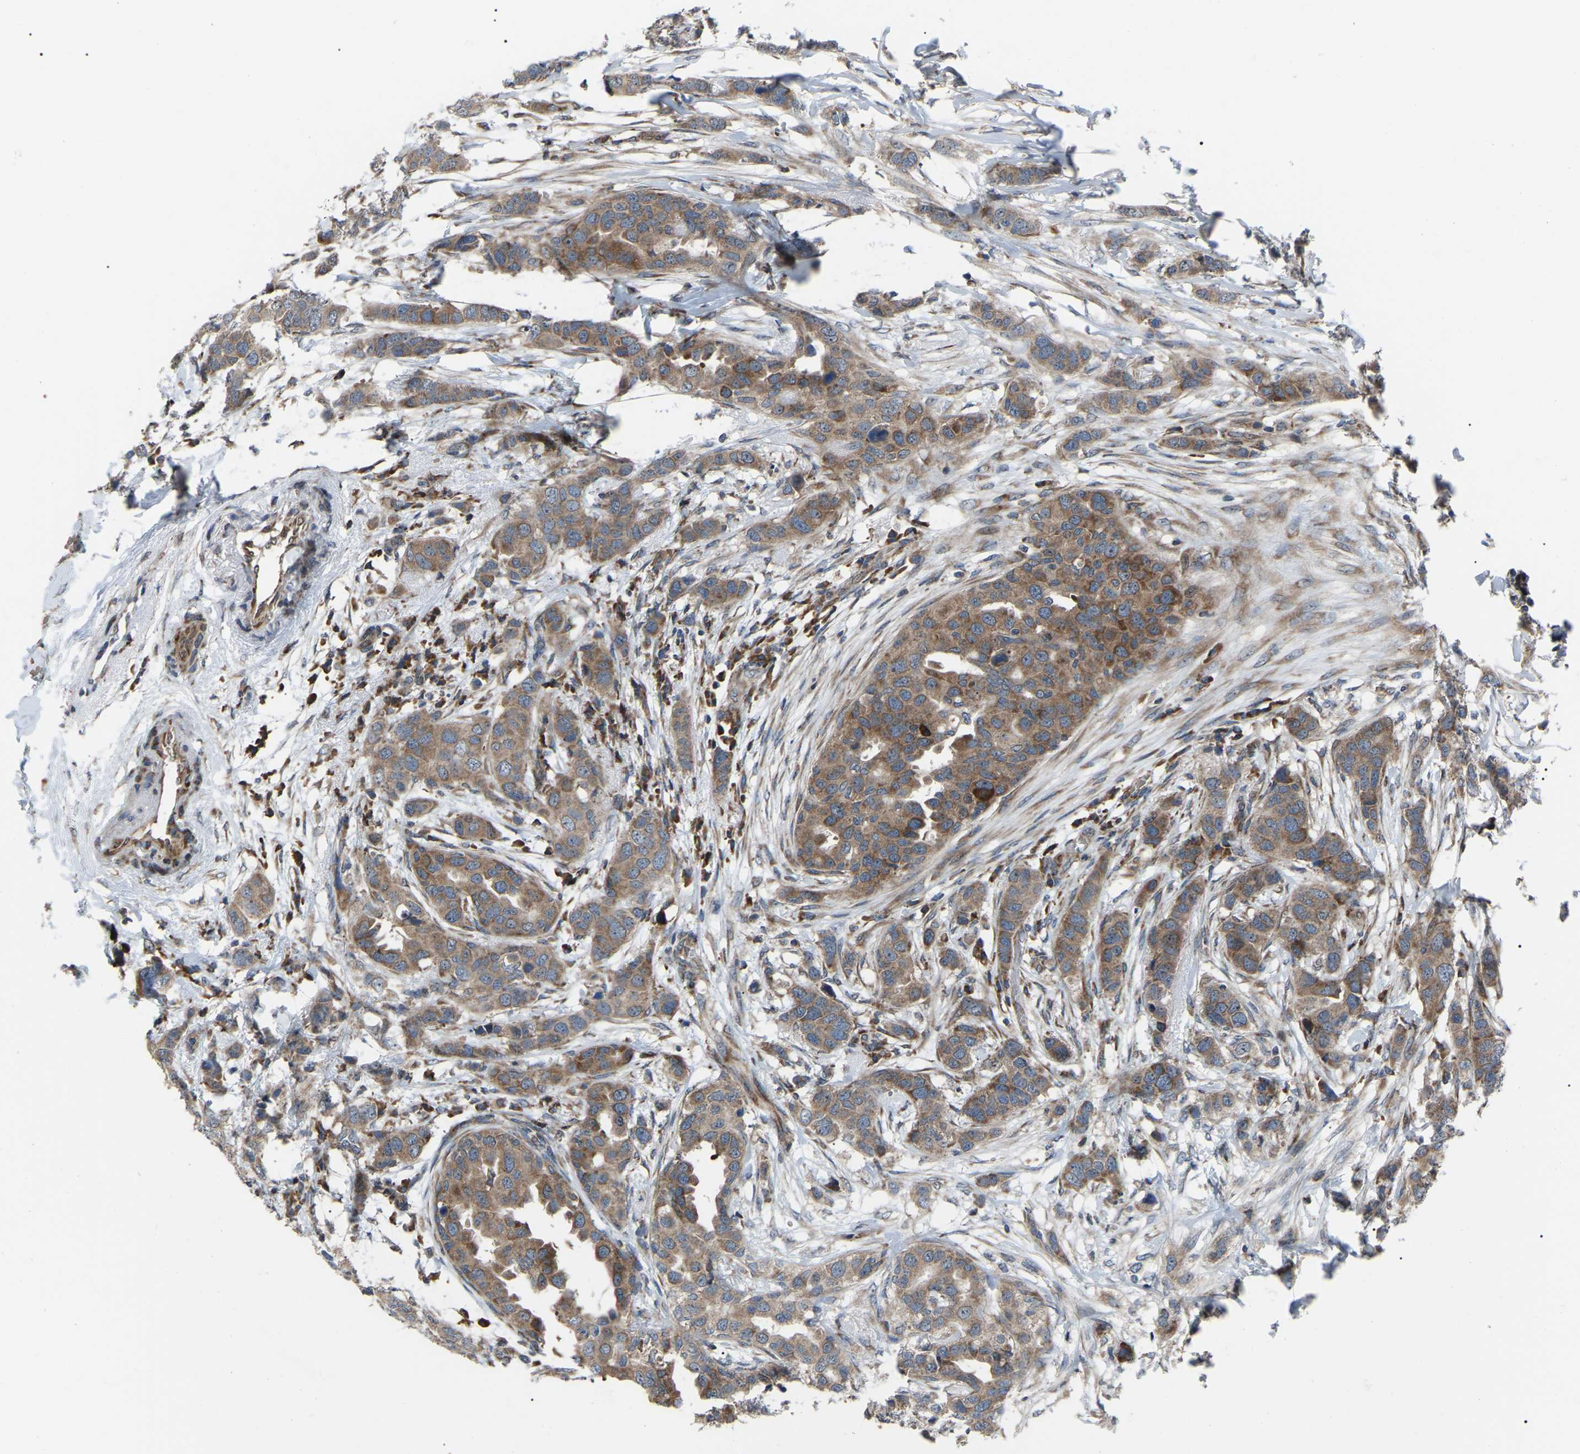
{"staining": {"intensity": "moderate", "quantity": ">75%", "location": "cytoplasmic/membranous"}, "tissue": "breast cancer", "cell_type": "Tumor cells", "image_type": "cancer", "snomed": [{"axis": "morphology", "description": "Duct carcinoma"}, {"axis": "topography", "description": "Breast"}], "caption": "This photomicrograph exhibits IHC staining of invasive ductal carcinoma (breast), with medium moderate cytoplasmic/membranous expression in about >75% of tumor cells.", "gene": "AGO2", "patient": {"sex": "female", "age": 50}}